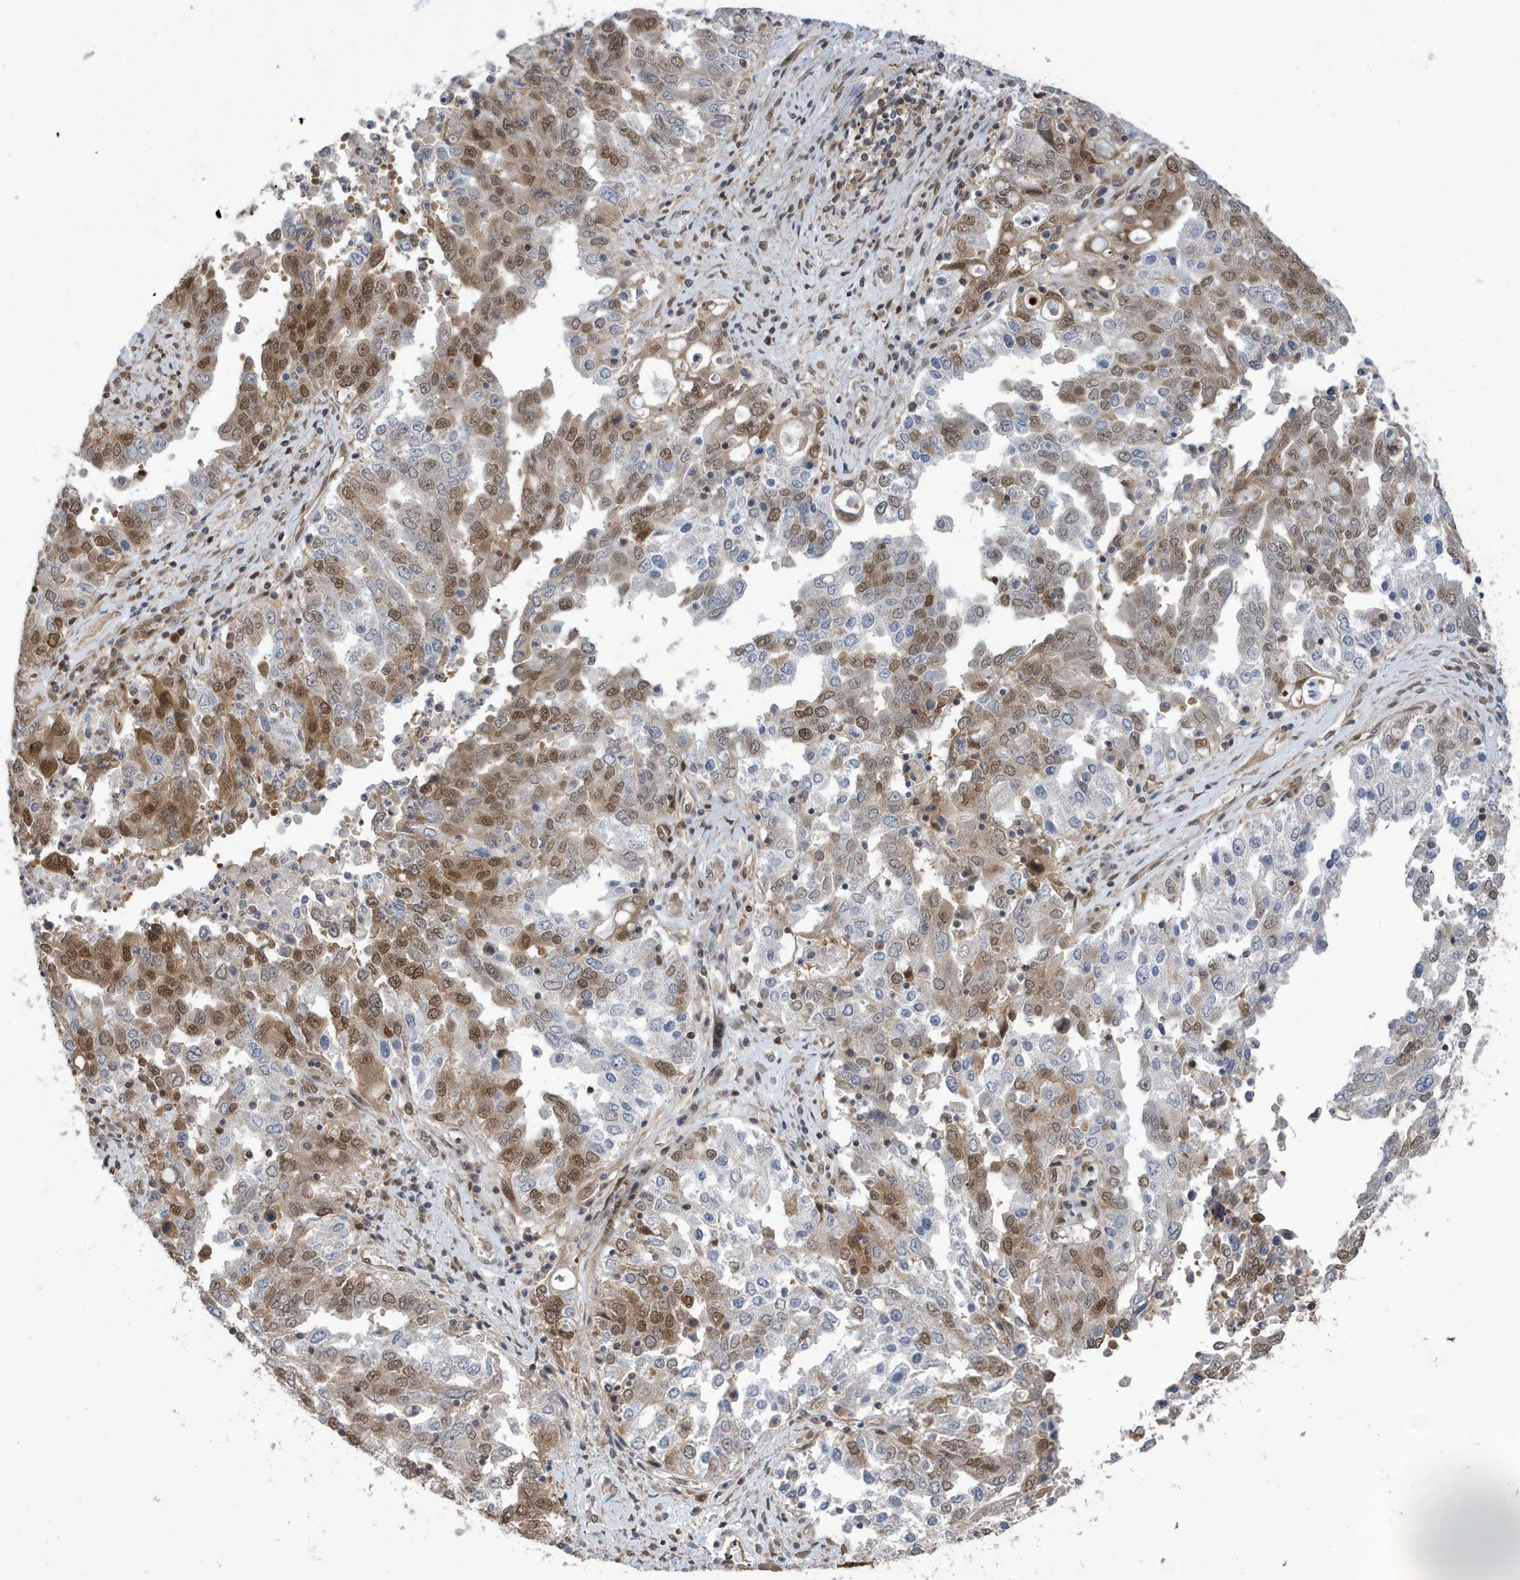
{"staining": {"intensity": "moderate", "quantity": "25%-75%", "location": "cytoplasmic/membranous,nuclear"}, "tissue": "ovarian cancer", "cell_type": "Tumor cells", "image_type": "cancer", "snomed": [{"axis": "morphology", "description": "Carcinoma, endometroid"}, {"axis": "topography", "description": "Ovary"}], "caption": "This is an image of immunohistochemistry (IHC) staining of ovarian endometroid carcinoma, which shows moderate positivity in the cytoplasmic/membranous and nuclear of tumor cells.", "gene": "UBQLN1", "patient": {"sex": "female", "age": 62}}